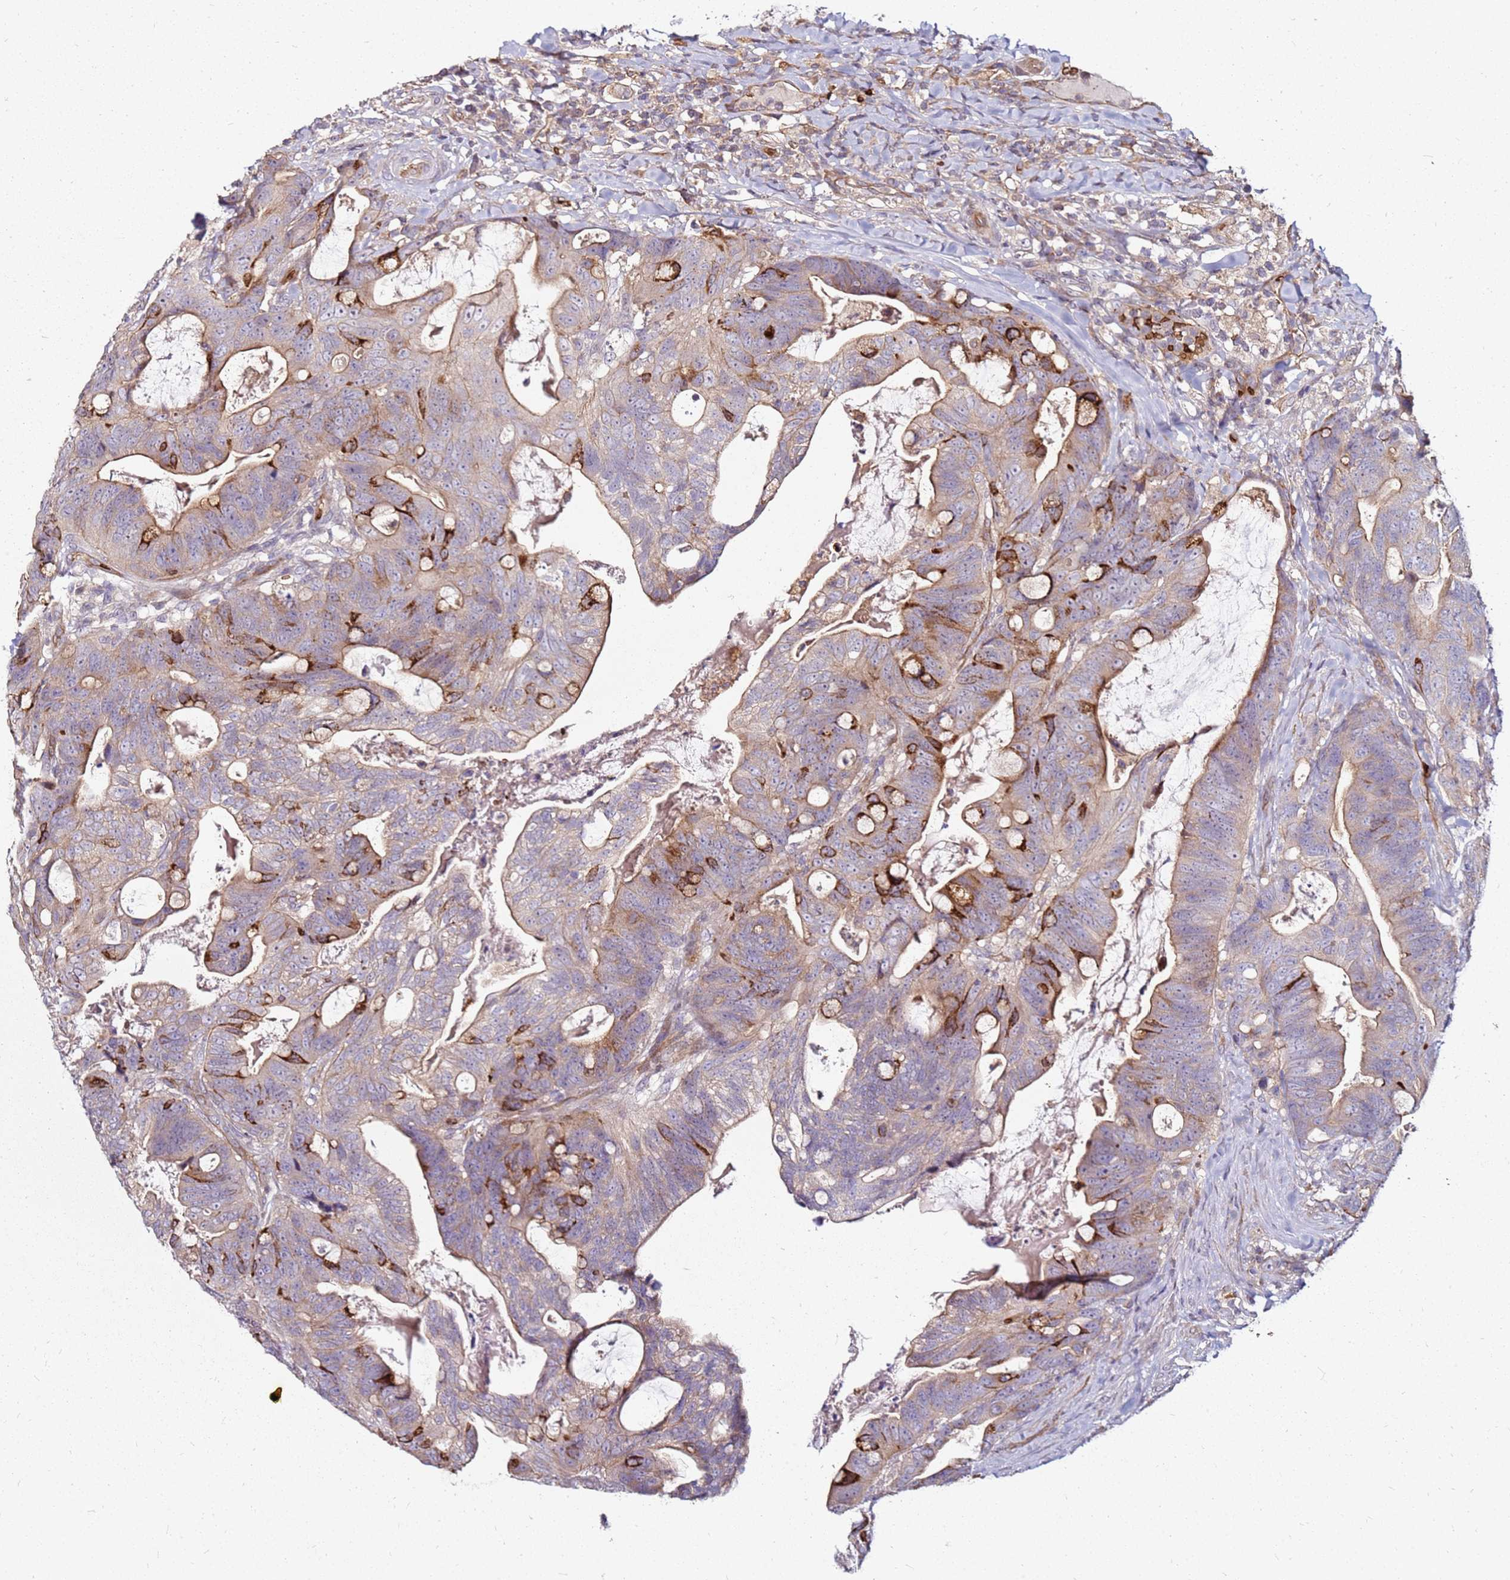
{"staining": {"intensity": "weak", "quantity": ">75%", "location": "cytoplasmic/membranous"}, "tissue": "colorectal cancer", "cell_type": "Tumor cells", "image_type": "cancer", "snomed": [{"axis": "morphology", "description": "Adenocarcinoma, NOS"}, {"axis": "topography", "description": "Colon"}], "caption": "The histopathology image reveals immunohistochemical staining of colorectal cancer (adenocarcinoma). There is weak cytoplasmic/membranous staining is seen in approximately >75% of tumor cells.", "gene": "RNF11", "patient": {"sex": "female", "age": 82}}